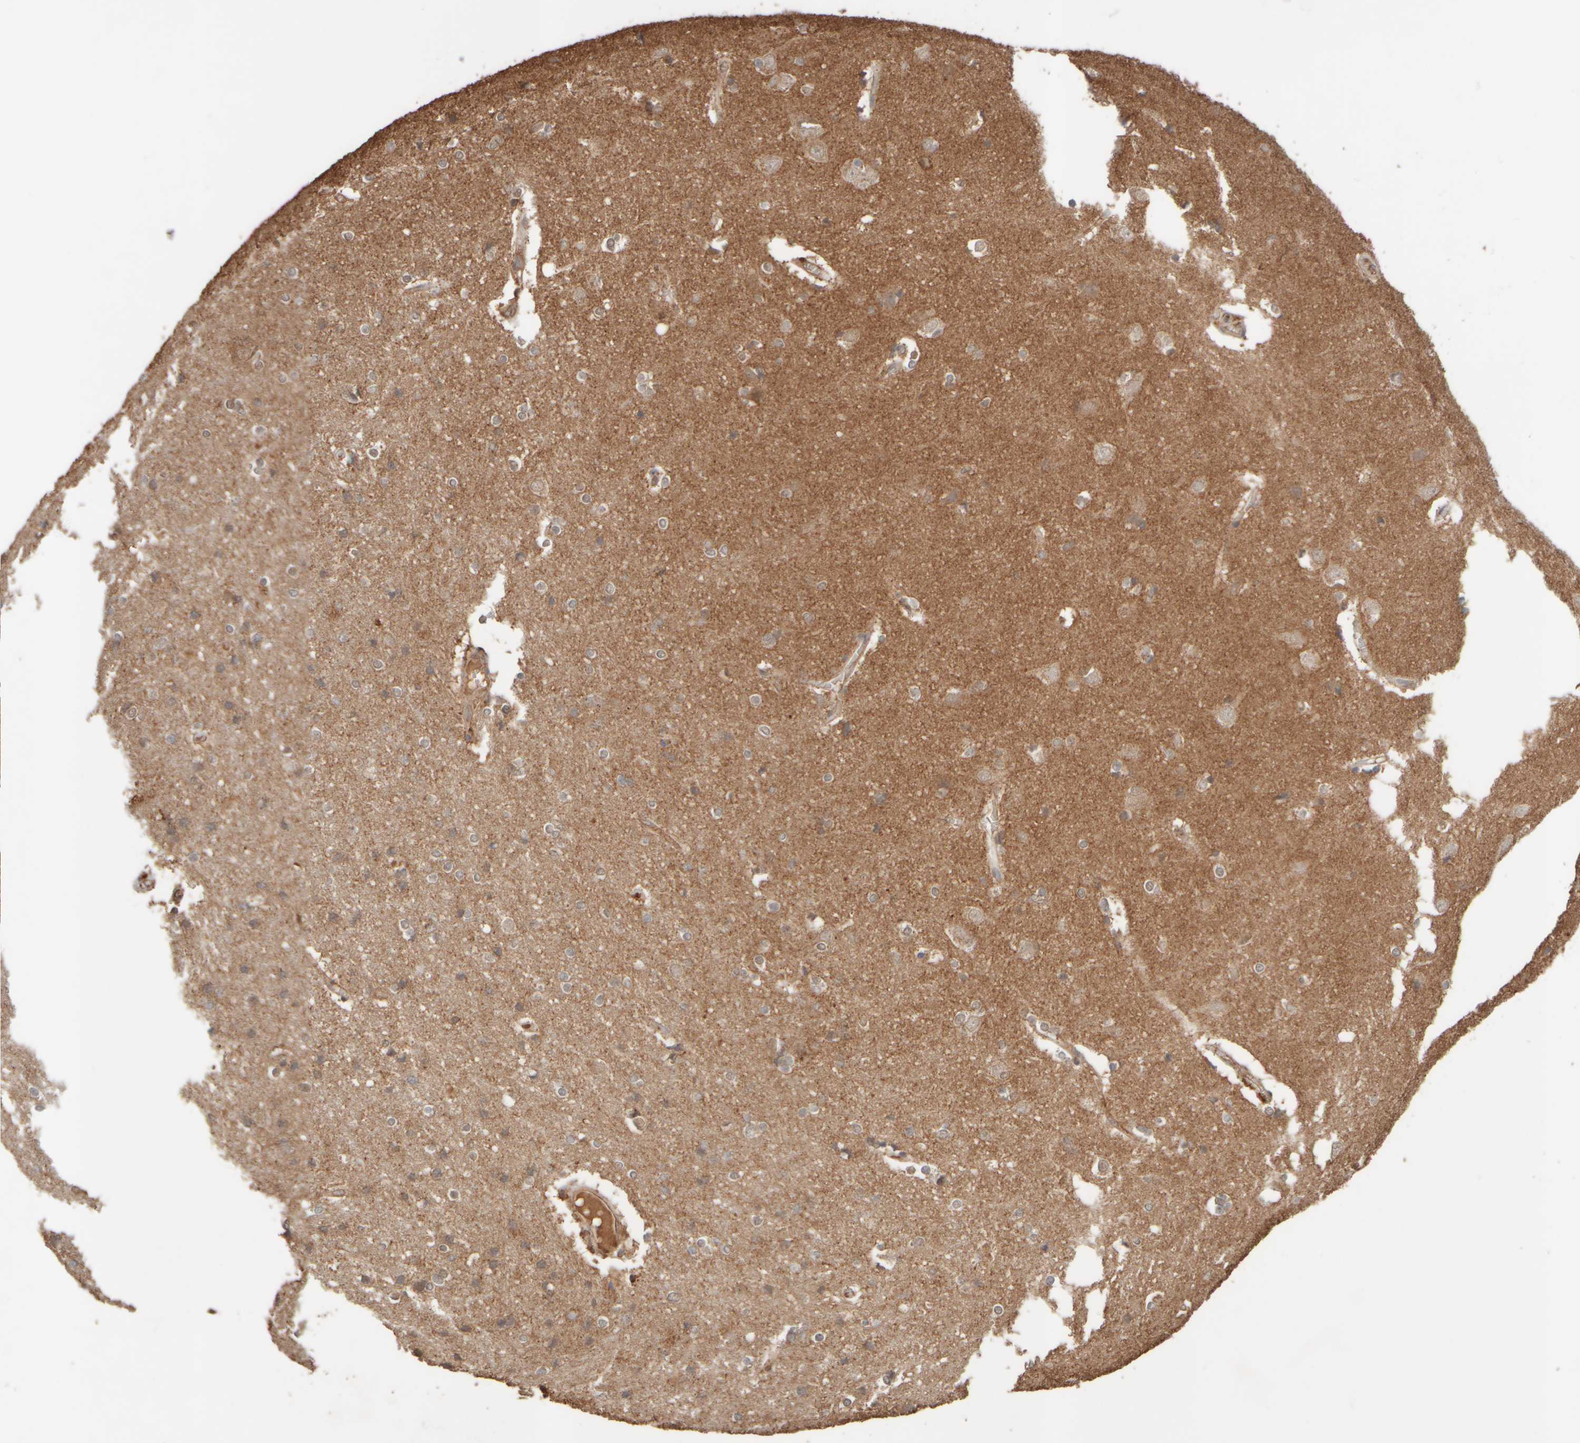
{"staining": {"intensity": "negative", "quantity": "none", "location": "none"}, "tissue": "cerebral cortex", "cell_type": "Endothelial cells", "image_type": "normal", "snomed": [{"axis": "morphology", "description": "Normal tissue, NOS"}, {"axis": "topography", "description": "Cerebral cortex"}], "caption": "IHC image of normal cerebral cortex: human cerebral cortex stained with DAB demonstrates no significant protein positivity in endothelial cells.", "gene": "EIF2B3", "patient": {"sex": "male", "age": 54}}